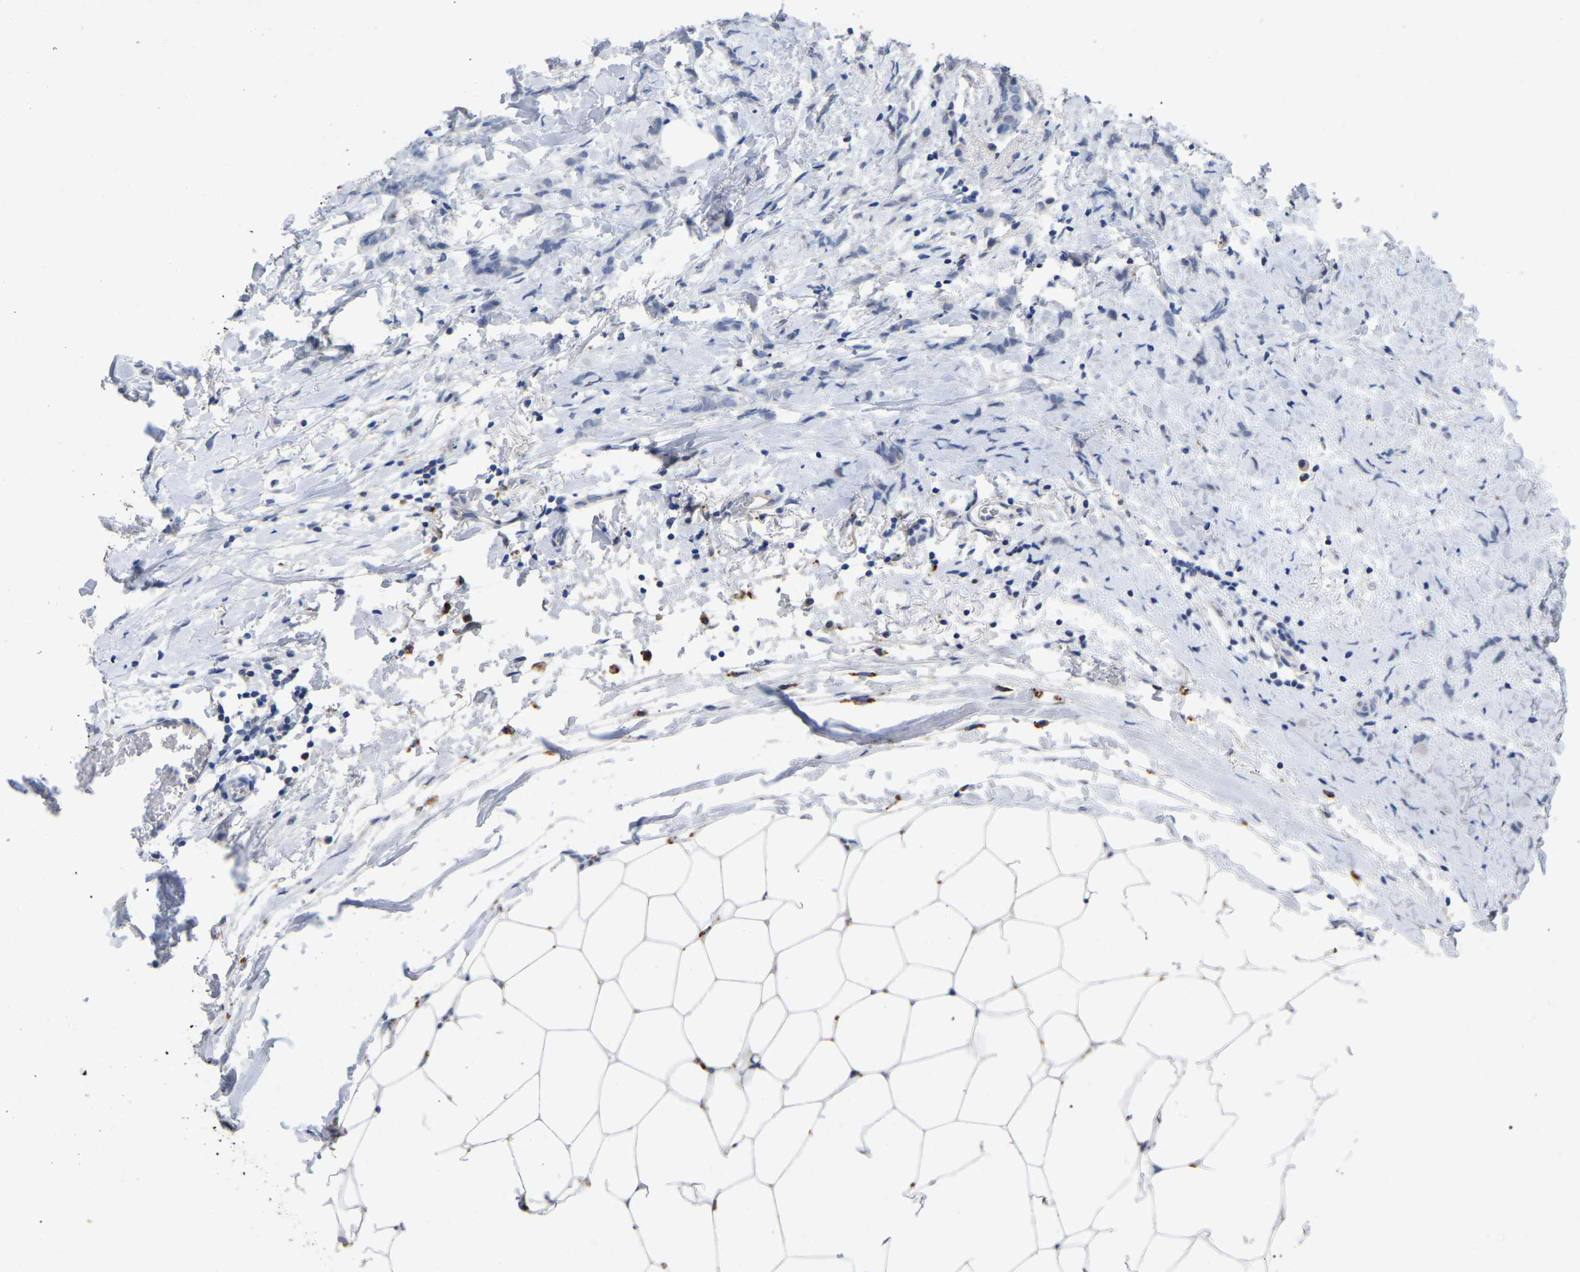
{"staining": {"intensity": "negative", "quantity": "none", "location": "none"}, "tissue": "breast cancer", "cell_type": "Tumor cells", "image_type": "cancer", "snomed": [{"axis": "morphology", "description": "Lobular carcinoma, in situ"}, {"axis": "morphology", "description": "Lobular carcinoma"}, {"axis": "topography", "description": "Breast"}], "caption": "Immunohistochemical staining of human breast lobular carcinoma in situ displays no significant positivity in tumor cells.", "gene": "SMPD2", "patient": {"sex": "female", "age": 41}}